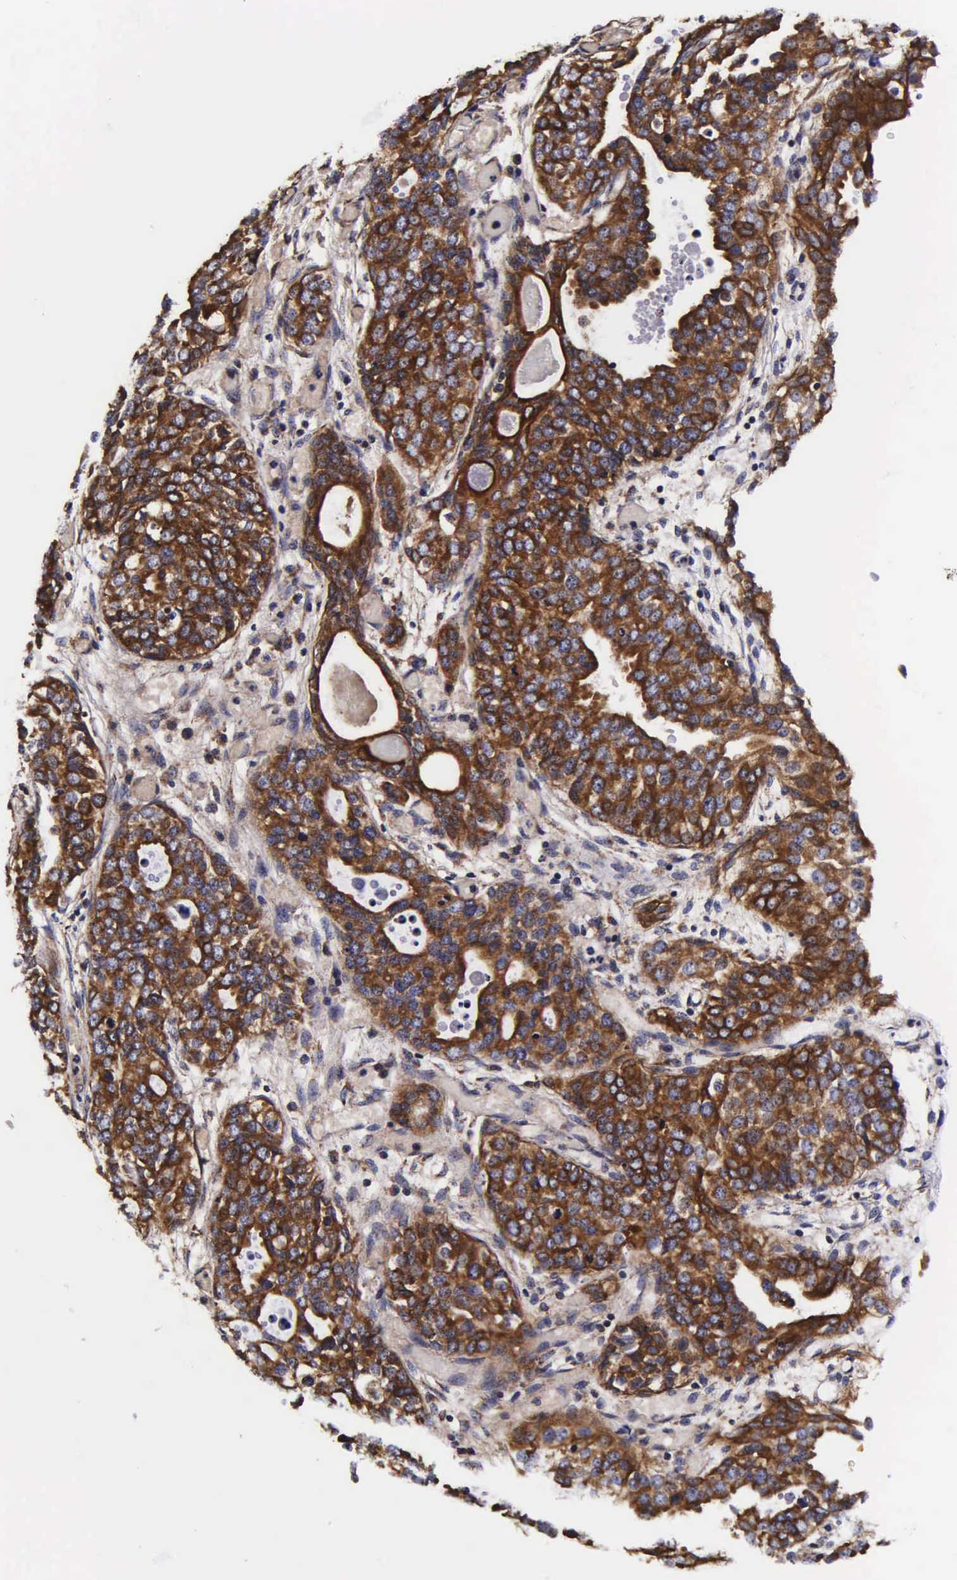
{"staining": {"intensity": "strong", "quantity": ">75%", "location": "cytoplasmic/membranous"}, "tissue": "urothelial cancer", "cell_type": "Tumor cells", "image_type": "cancer", "snomed": [{"axis": "morphology", "description": "Urothelial carcinoma, High grade"}, {"axis": "topography", "description": "Urinary bladder"}], "caption": "There is high levels of strong cytoplasmic/membranous staining in tumor cells of high-grade urothelial carcinoma, as demonstrated by immunohistochemical staining (brown color).", "gene": "PSMA3", "patient": {"sex": "male", "age": 78}}